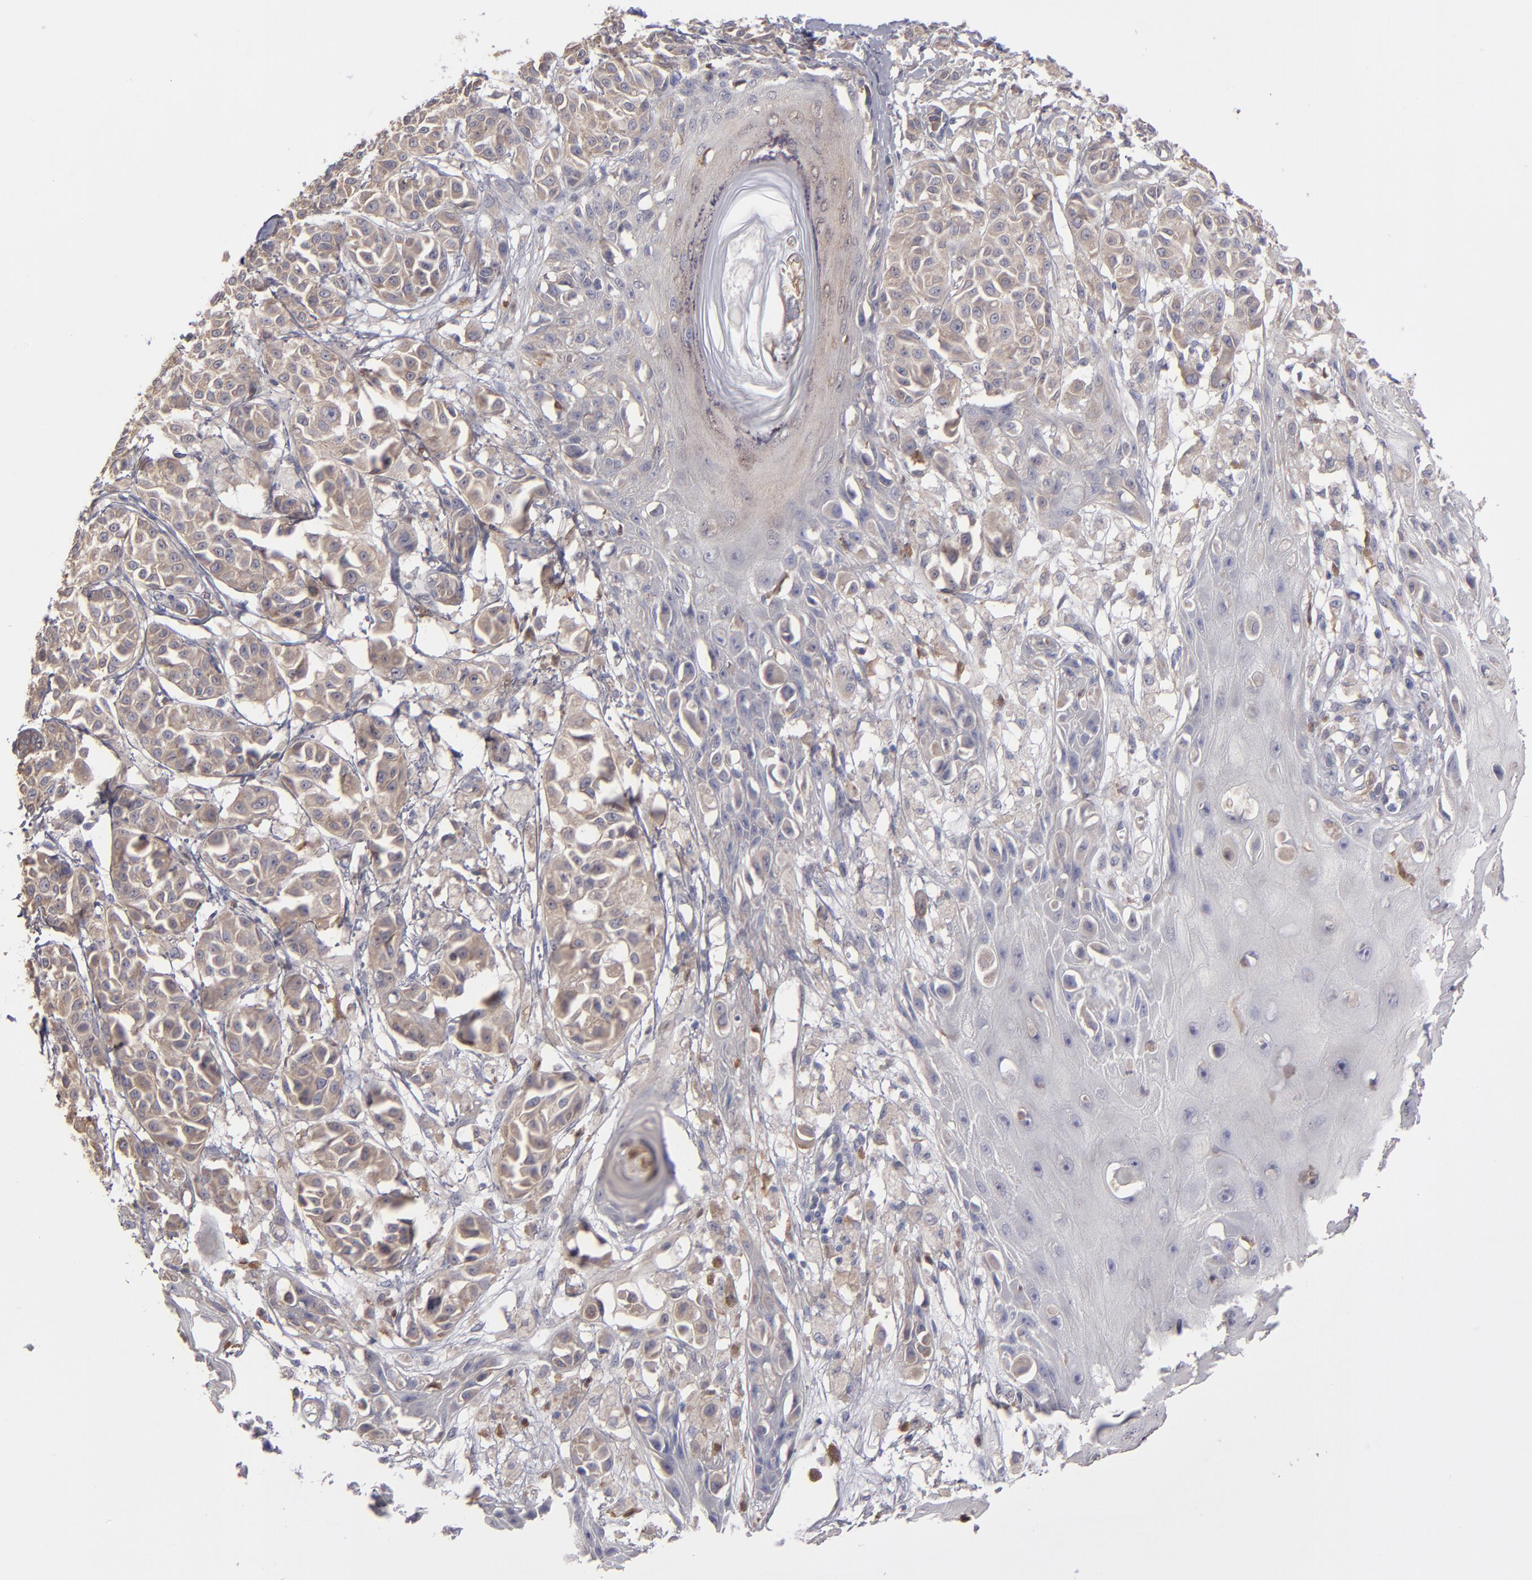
{"staining": {"intensity": "weak", "quantity": ">75%", "location": "cytoplasmic/membranous"}, "tissue": "melanoma", "cell_type": "Tumor cells", "image_type": "cancer", "snomed": [{"axis": "morphology", "description": "Malignant melanoma, NOS"}, {"axis": "topography", "description": "Skin"}], "caption": "Immunohistochemical staining of melanoma displays weak cytoplasmic/membranous protein expression in approximately >75% of tumor cells.", "gene": "NDRG2", "patient": {"sex": "male", "age": 76}}